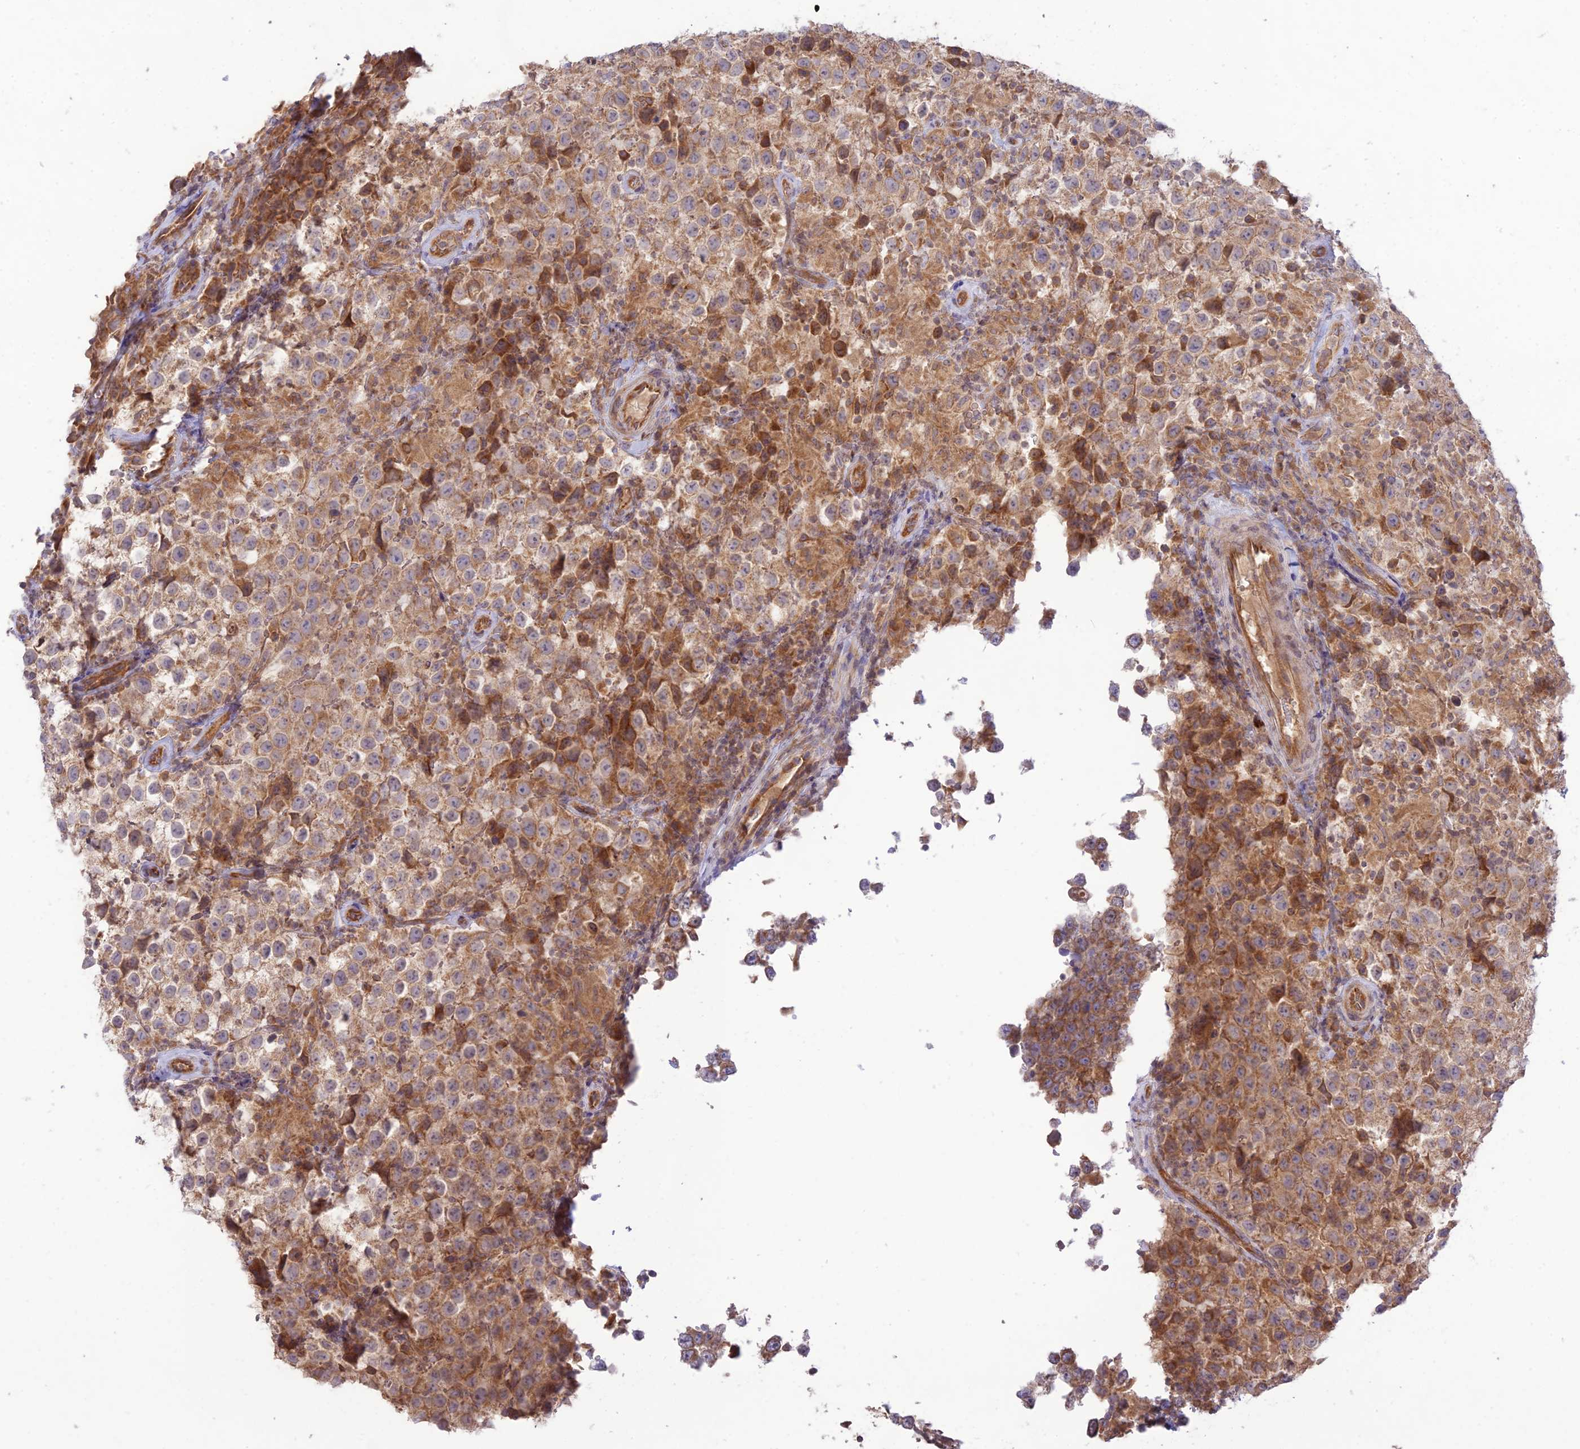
{"staining": {"intensity": "moderate", "quantity": ">75%", "location": "cytoplasmic/membranous"}, "tissue": "testis cancer", "cell_type": "Tumor cells", "image_type": "cancer", "snomed": [{"axis": "morphology", "description": "Seminoma, NOS"}, {"axis": "morphology", "description": "Carcinoma, Embryonal, NOS"}, {"axis": "topography", "description": "Testis"}], "caption": "Protein analysis of testis embryonal carcinoma tissue reveals moderate cytoplasmic/membranous staining in about >75% of tumor cells.", "gene": "TMEM259", "patient": {"sex": "male", "age": 41}}